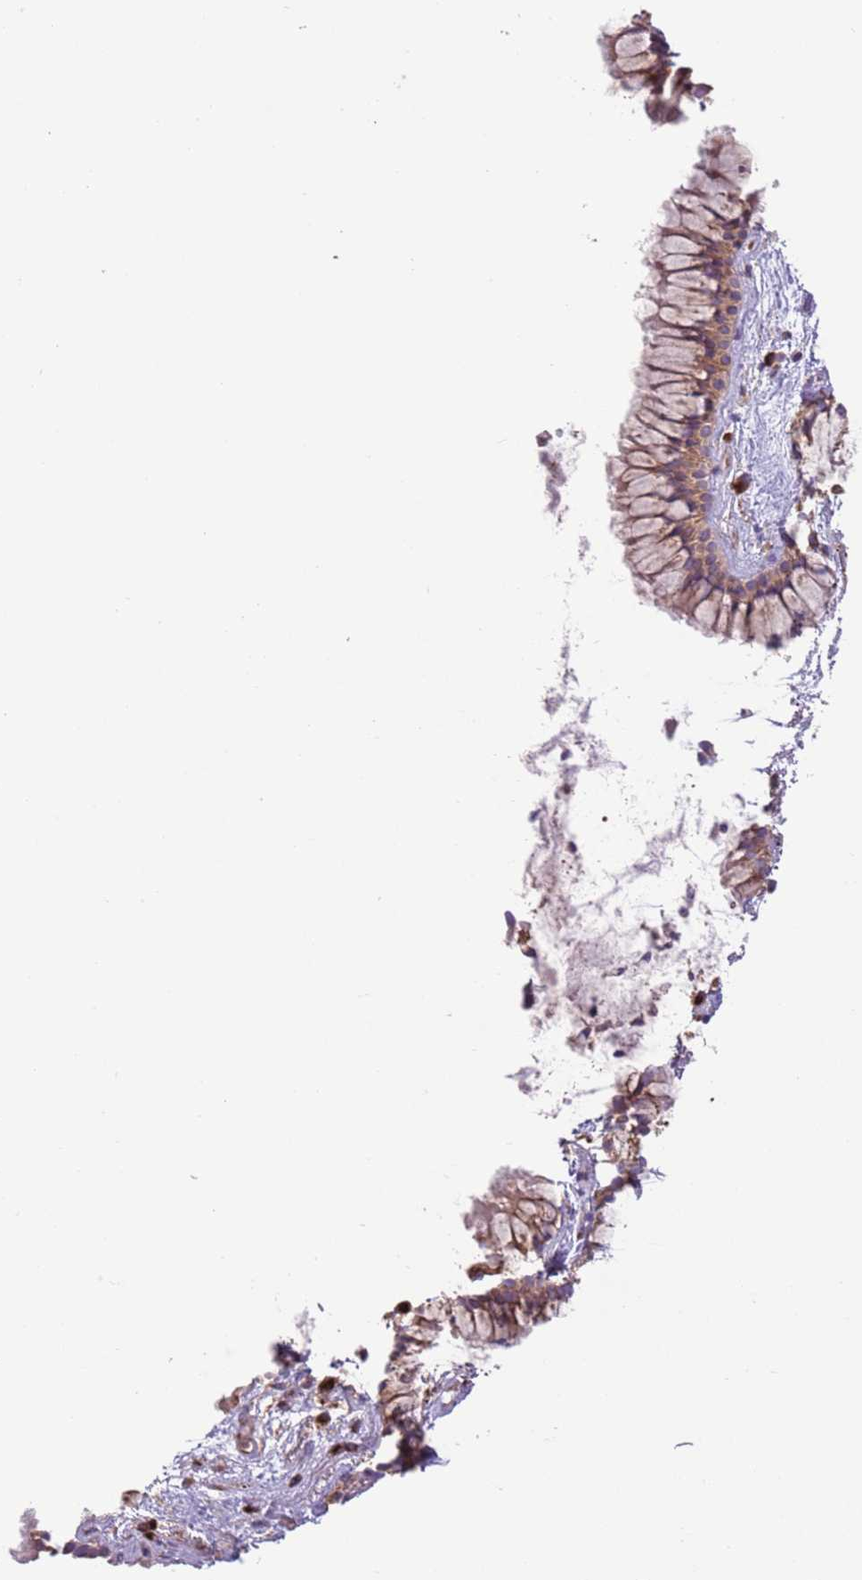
{"staining": {"intensity": "moderate", "quantity": ">75%", "location": "cytoplasmic/membranous"}, "tissue": "nasopharynx", "cell_type": "Respiratory epithelial cells", "image_type": "normal", "snomed": [{"axis": "morphology", "description": "Normal tissue, NOS"}, {"axis": "topography", "description": "Nasopharynx"}], "caption": "Moderate cytoplasmic/membranous positivity for a protein is identified in approximately >75% of respiratory epithelial cells of unremarkable nasopharynx using immunohistochemistry (IHC).", "gene": "COPE", "patient": {"sex": "male", "age": 82}}